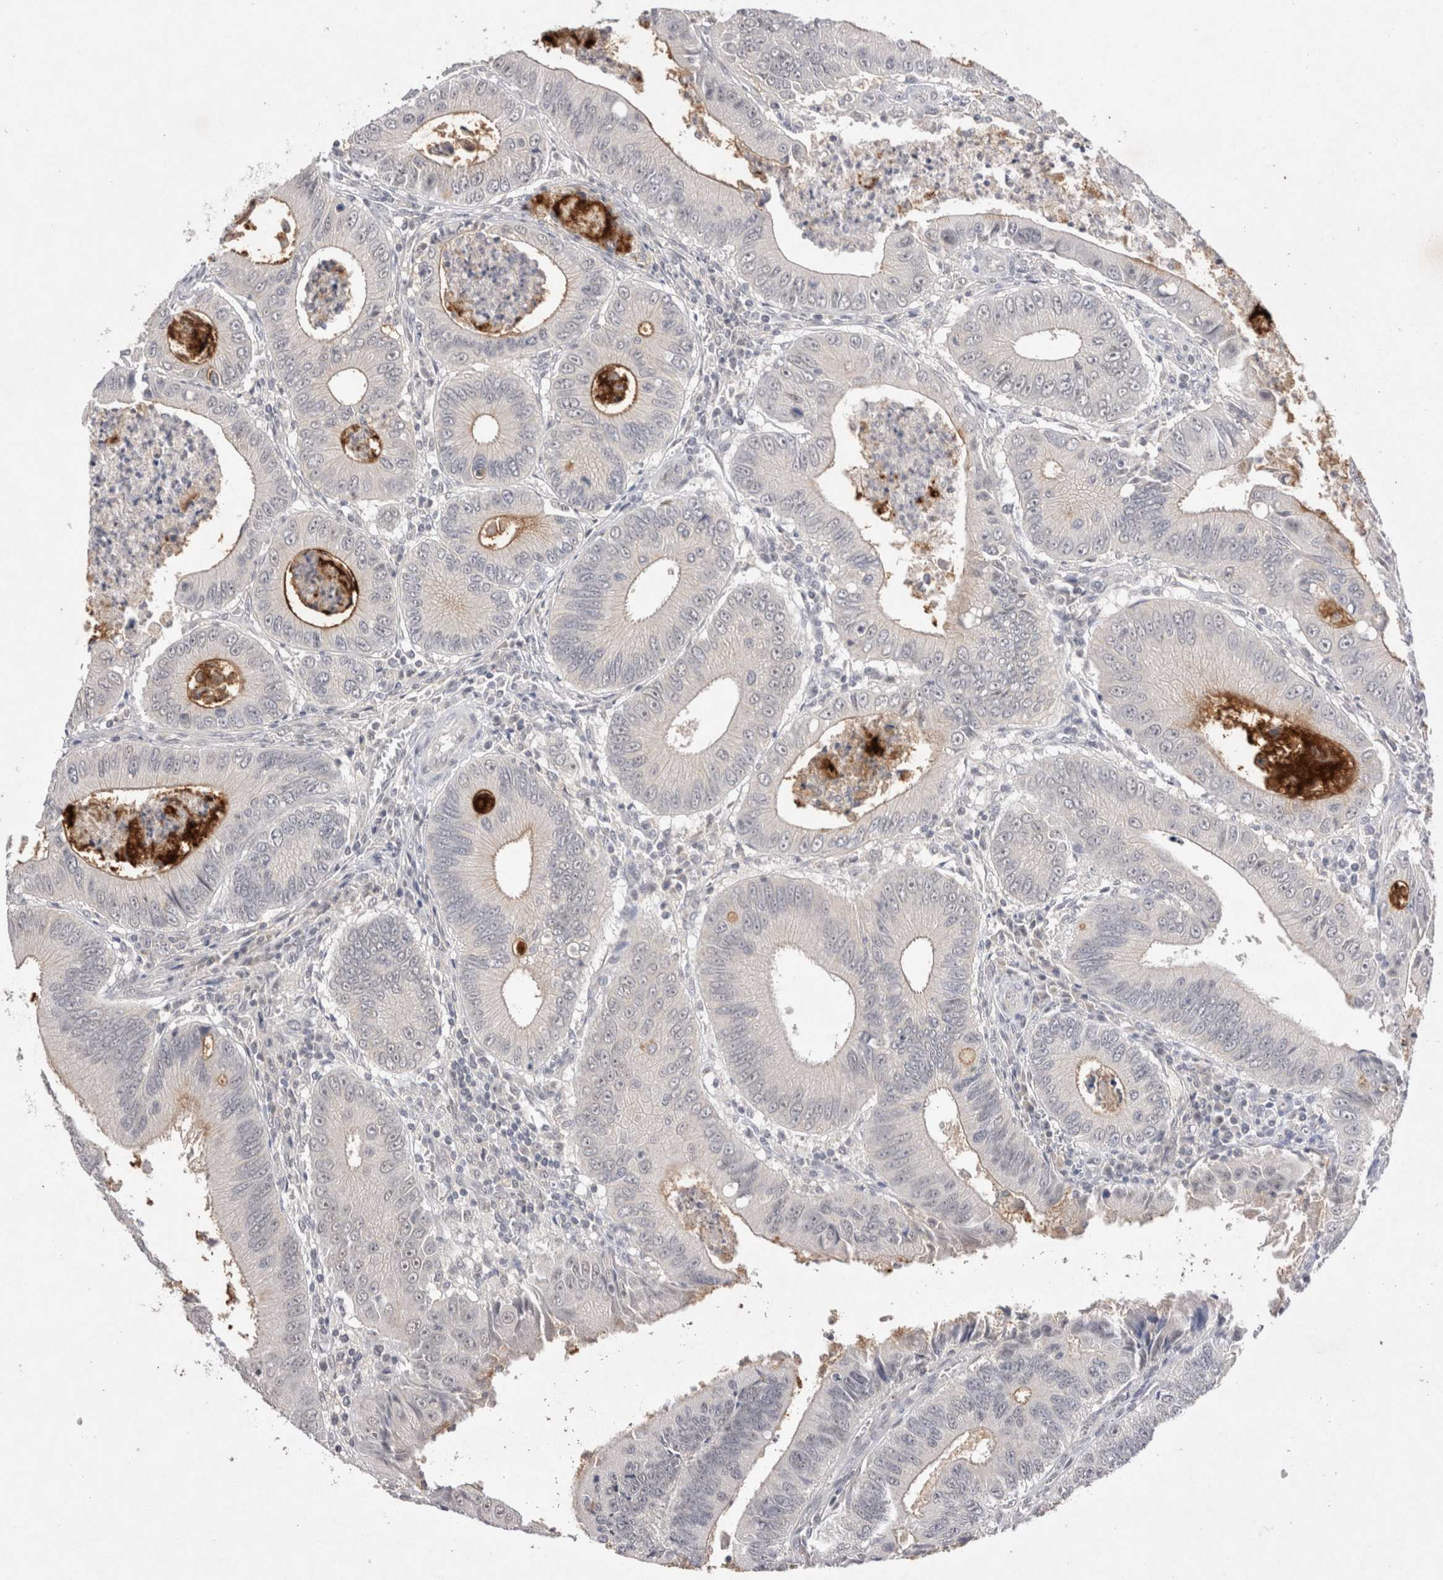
{"staining": {"intensity": "moderate", "quantity": "<25%", "location": "cytoplasmic/membranous"}, "tissue": "colorectal cancer", "cell_type": "Tumor cells", "image_type": "cancer", "snomed": [{"axis": "morphology", "description": "Inflammation, NOS"}, {"axis": "morphology", "description": "Adenocarcinoma, NOS"}, {"axis": "topography", "description": "Colon"}], "caption": "Immunohistochemical staining of colorectal cancer (adenocarcinoma) reveals low levels of moderate cytoplasmic/membranous expression in about <25% of tumor cells.", "gene": "RASSF3", "patient": {"sex": "male", "age": 72}}